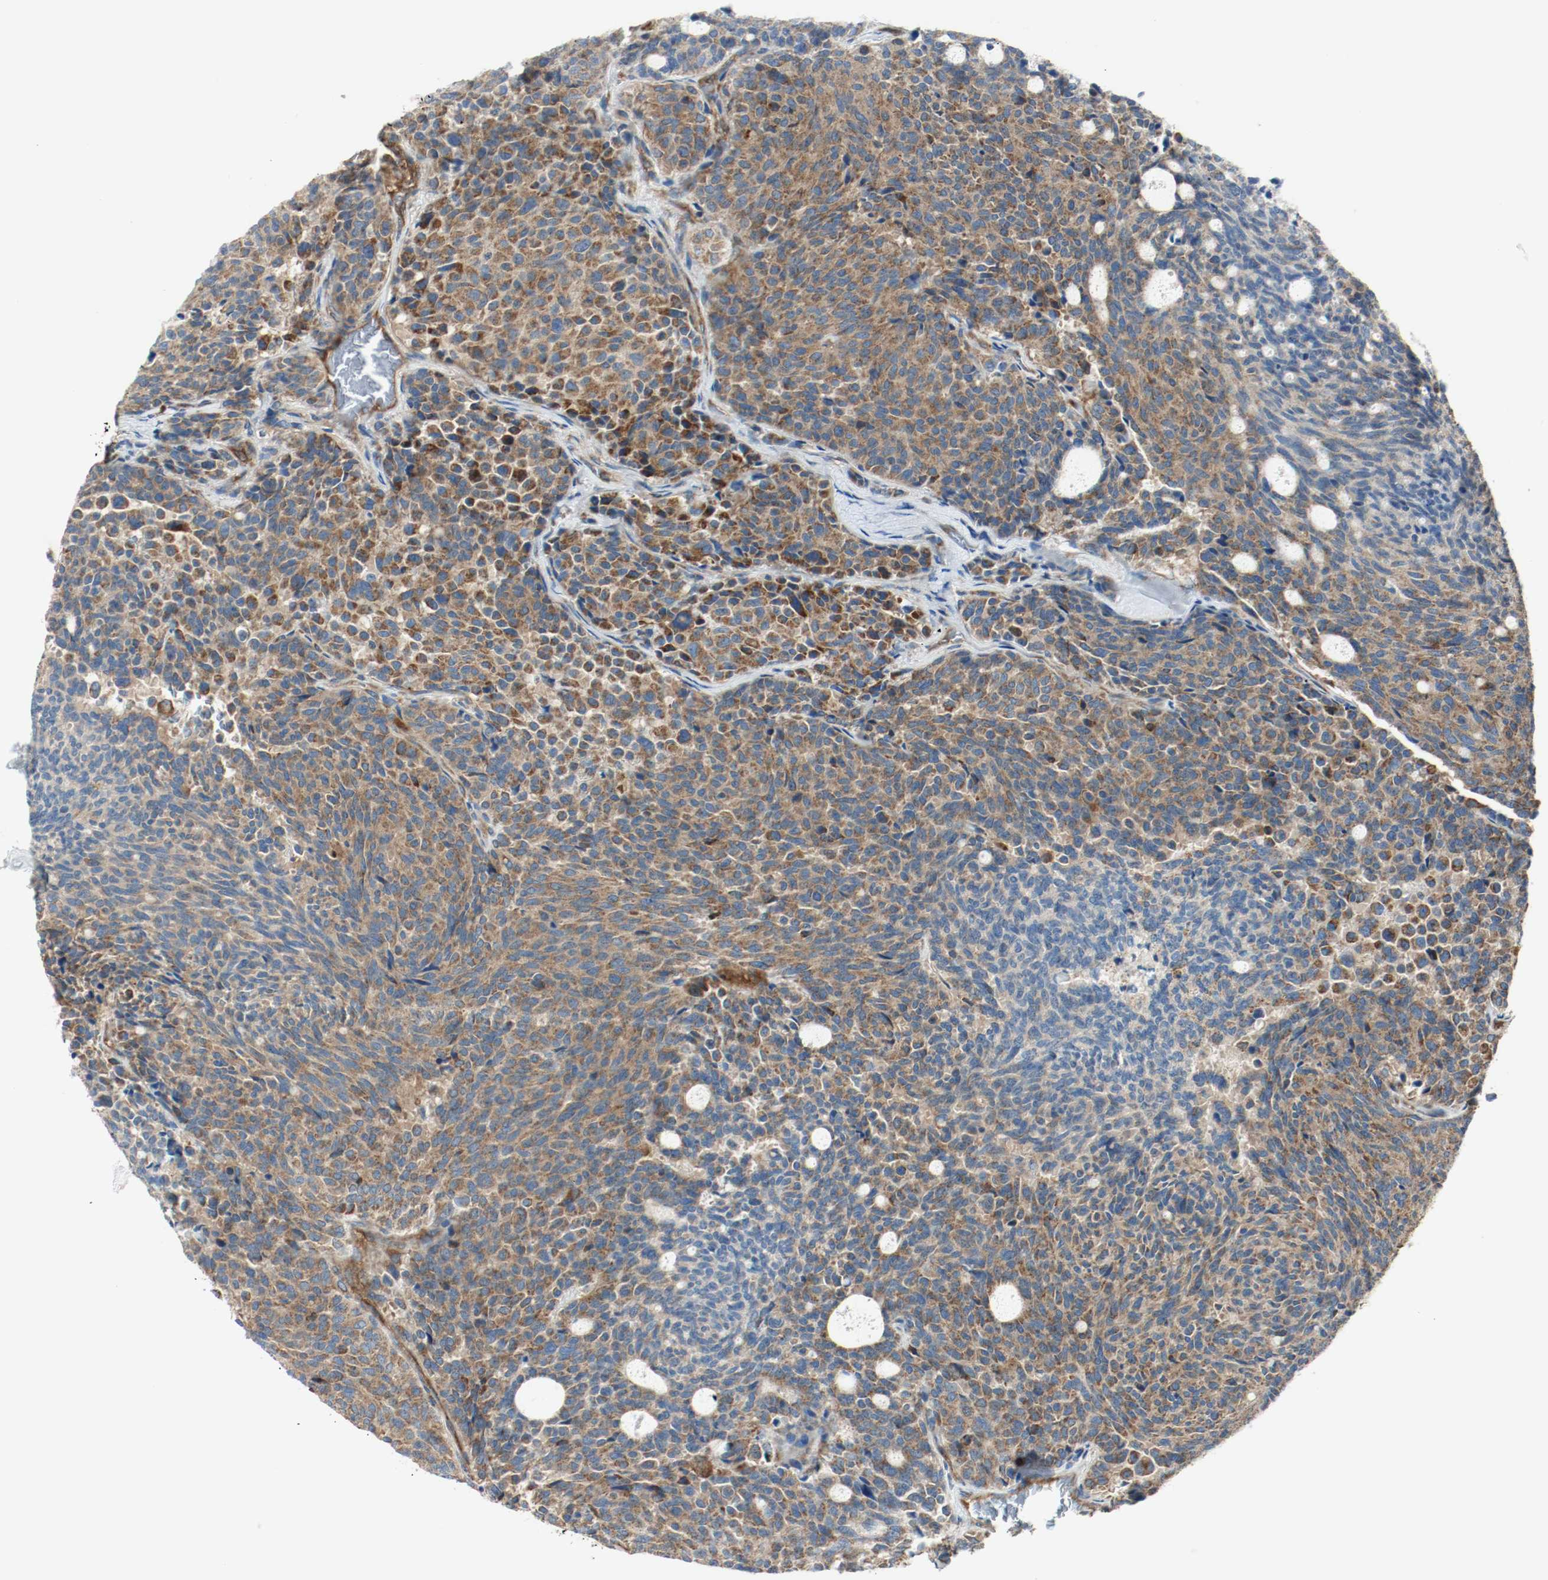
{"staining": {"intensity": "strong", "quantity": ">75%", "location": "cytoplasmic/membranous"}, "tissue": "carcinoid", "cell_type": "Tumor cells", "image_type": "cancer", "snomed": [{"axis": "morphology", "description": "Carcinoid, malignant, NOS"}, {"axis": "topography", "description": "Pancreas"}], "caption": "This image demonstrates immunohistochemistry (IHC) staining of human malignant carcinoid, with high strong cytoplasmic/membranous expression in approximately >75% of tumor cells.", "gene": "PLCG1", "patient": {"sex": "female", "age": 54}}